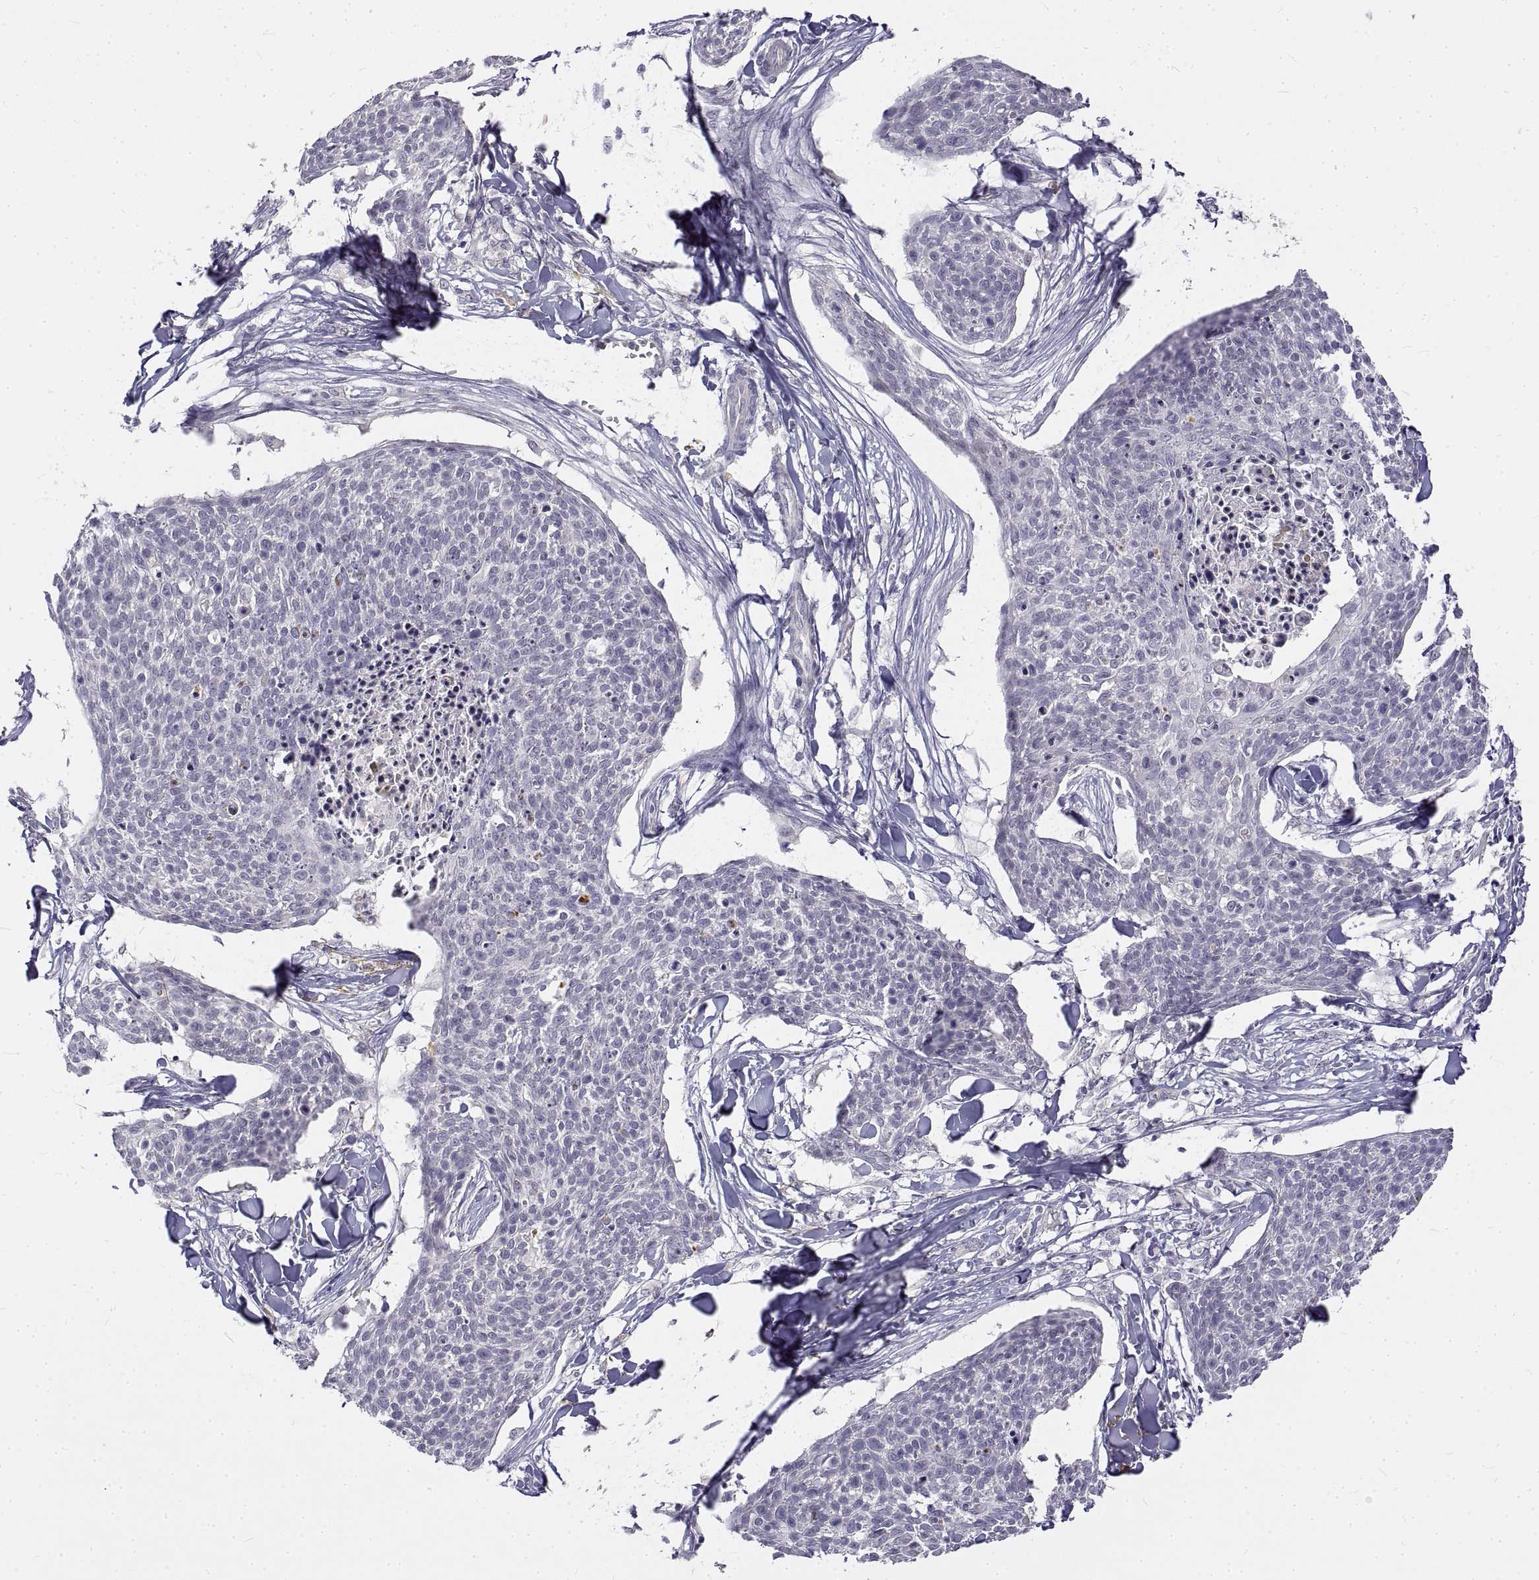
{"staining": {"intensity": "negative", "quantity": "none", "location": "none"}, "tissue": "skin cancer", "cell_type": "Tumor cells", "image_type": "cancer", "snomed": [{"axis": "morphology", "description": "Squamous cell carcinoma, NOS"}, {"axis": "topography", "description": "Skin"}, {"axis": "topography", "description": "Vulva"}], "caption": "Protein analysis of skin cancer (squamous cell carcinoma) shows no significant staining in tumor cells. (Brightfield microscopy of DAB (3,3'-diaminobenzidine) IHC at high magnification).", "gene": "ANO2", "patient": {"sex": "female", "age": 75}}